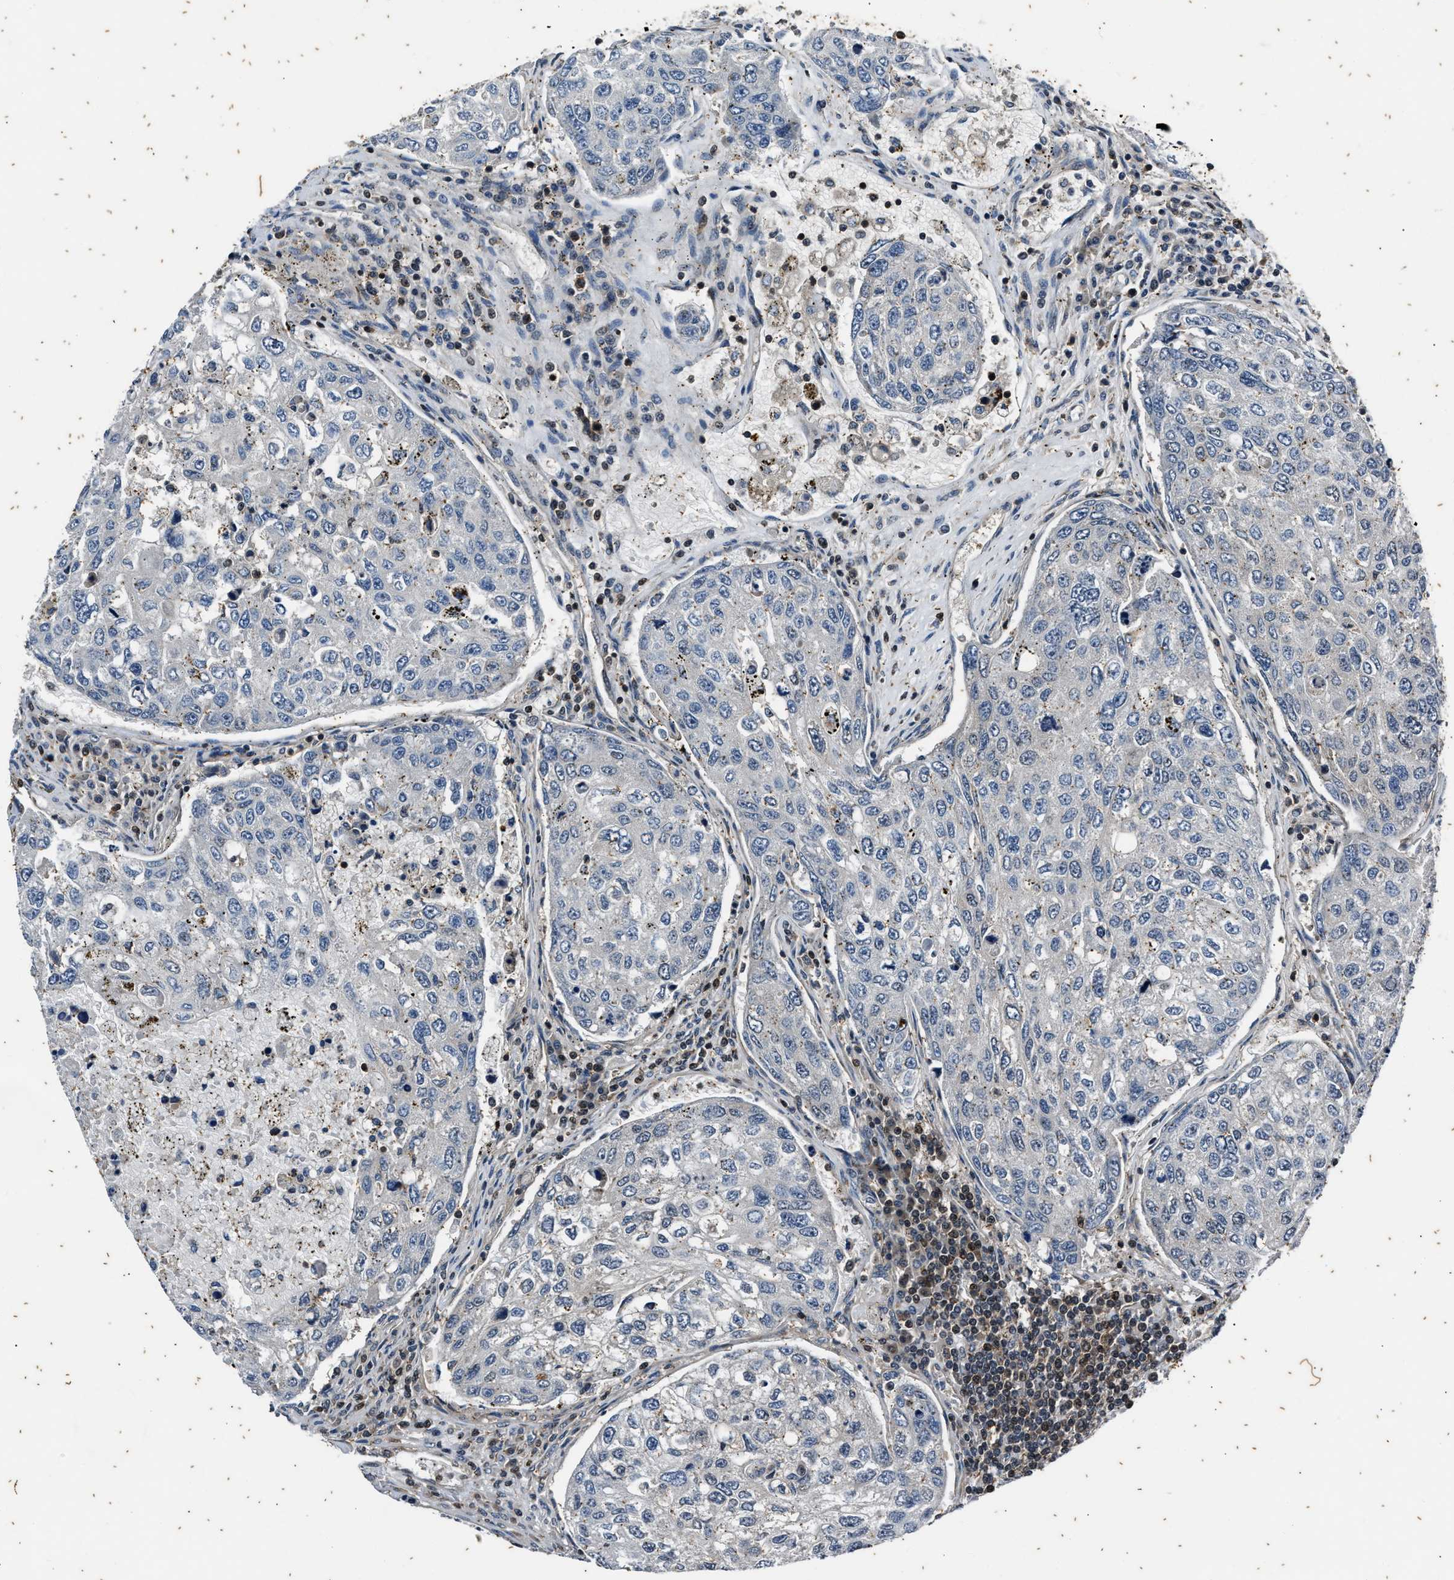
{"staining": {"intensity": "negative", "quantity": "none", "location": "none"}, "tissue": "urothelial cancer", "cell_type": "Tumor cells", "image_type": "cancer", "snomed": [{"axis": "morphology", "description": "Urothelial carcinoma, High grade"}, {"axis": "topography", "description": "Lymph node"}, {"axis": "topography", "description": "Urinary bladder"}], "caption": "Urothelial cancer was stained to show a protein in brown. There is no significant staining in tumor cells. The staining was performed using DAB to visualize the protein expression in brown, while the nuclei were stained in blue with hematoxylin (Magnification: 20x).", "gene": "PTPN7", "patient": {"sex": "male", "age": 51}}